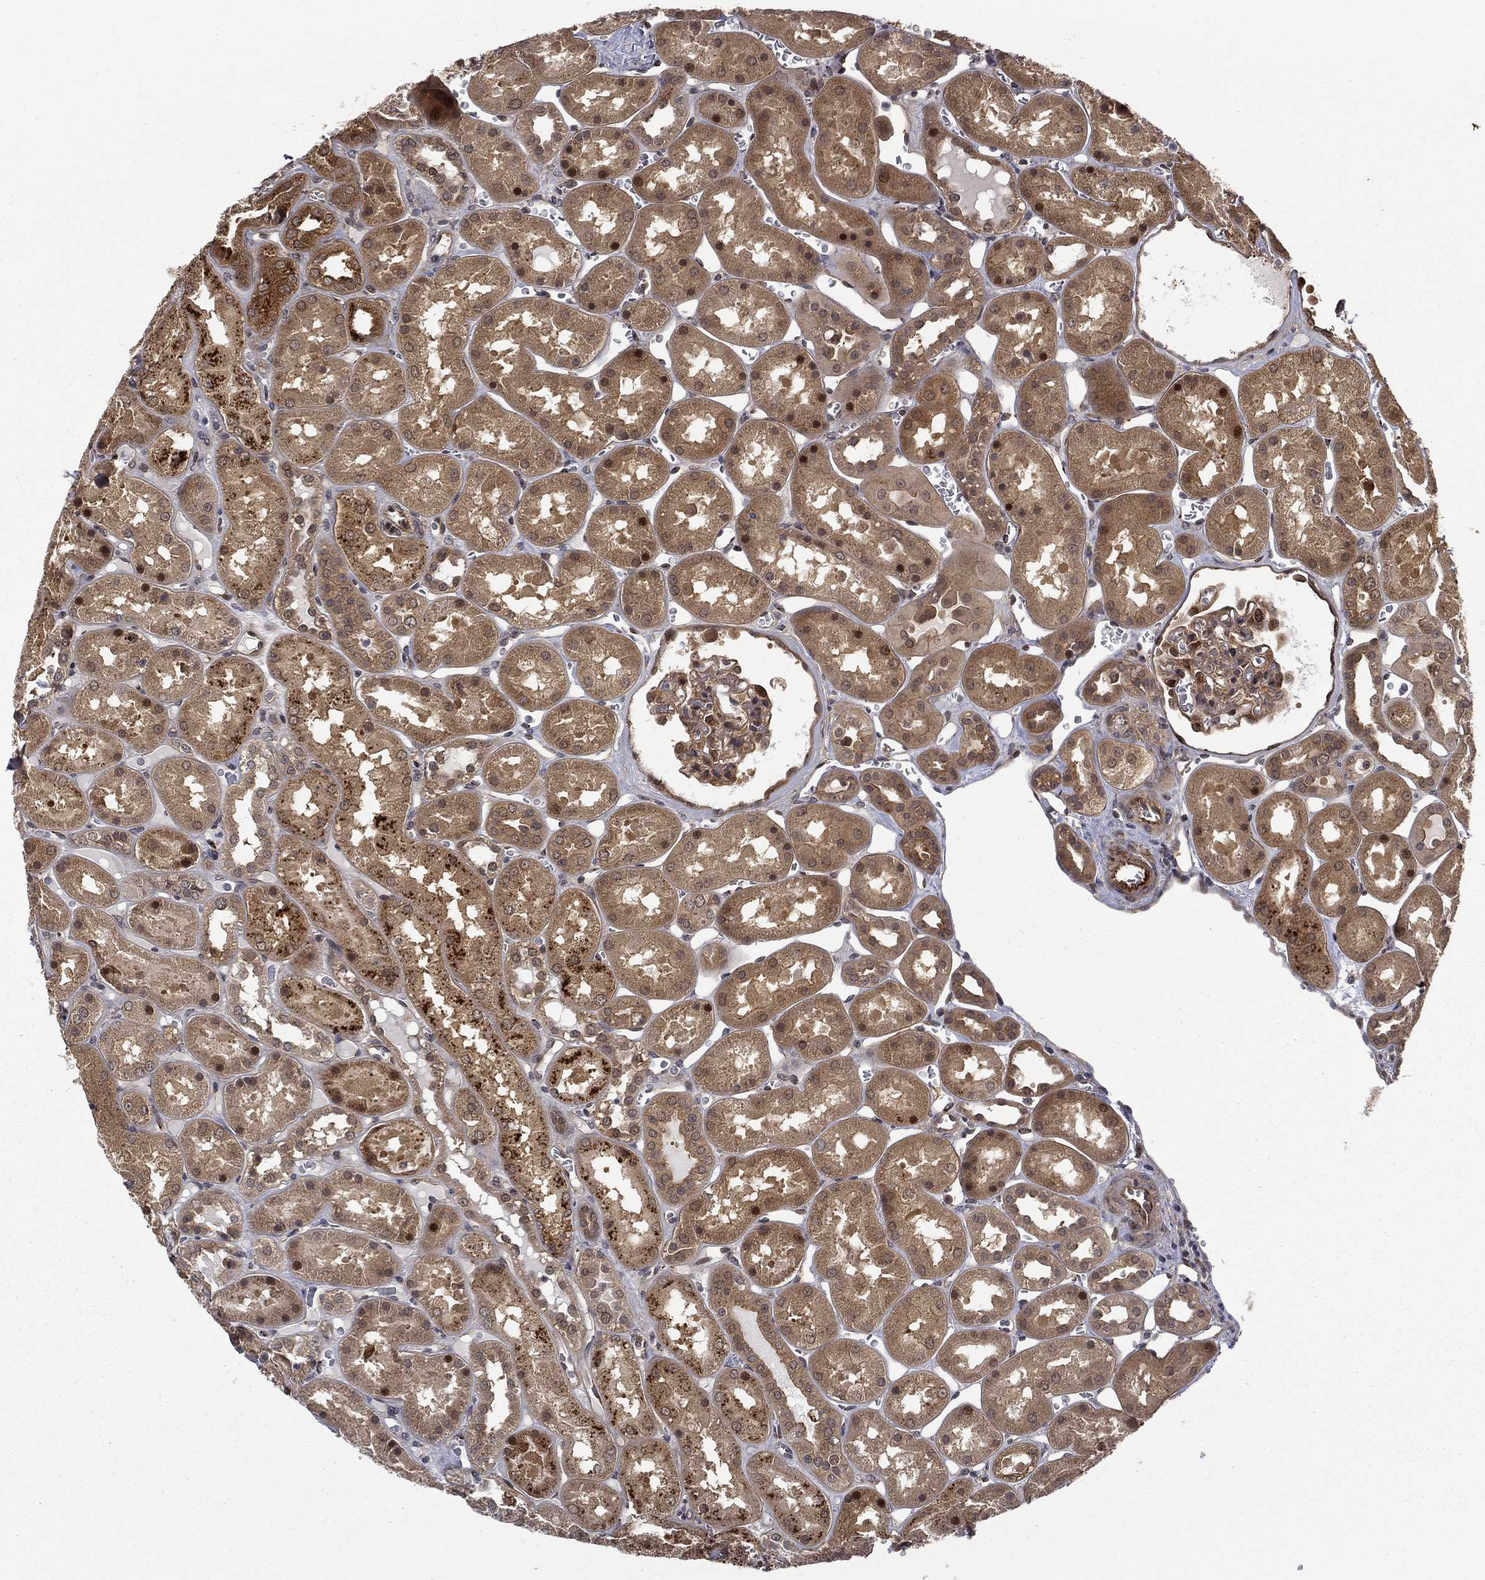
{"staining": {"intensity": "moderate", "quantity": "<25%", "location": "cytoplasmic/membranous,nuclear"}, "tissue": "kidney", "cell_type": "Cells in glomeruli", "image_type": "normal", "snomed": [{"axis": "morphology", "description": "Normal tissue, NOS"}, {"axis": "topography", "description": "Kidney"}], "caption": "Unremarkable kidney displays moderate cytoplasmic/membranous,nuclear staining in about <25% of cells in glomeruli, visualized by immunohistochemistry. Immunohistochemistry stains the protein of interest in brown and the nuclei are stained blue.", "gene": "ARL3", "patient": {"sex": "male", "age": 73}}